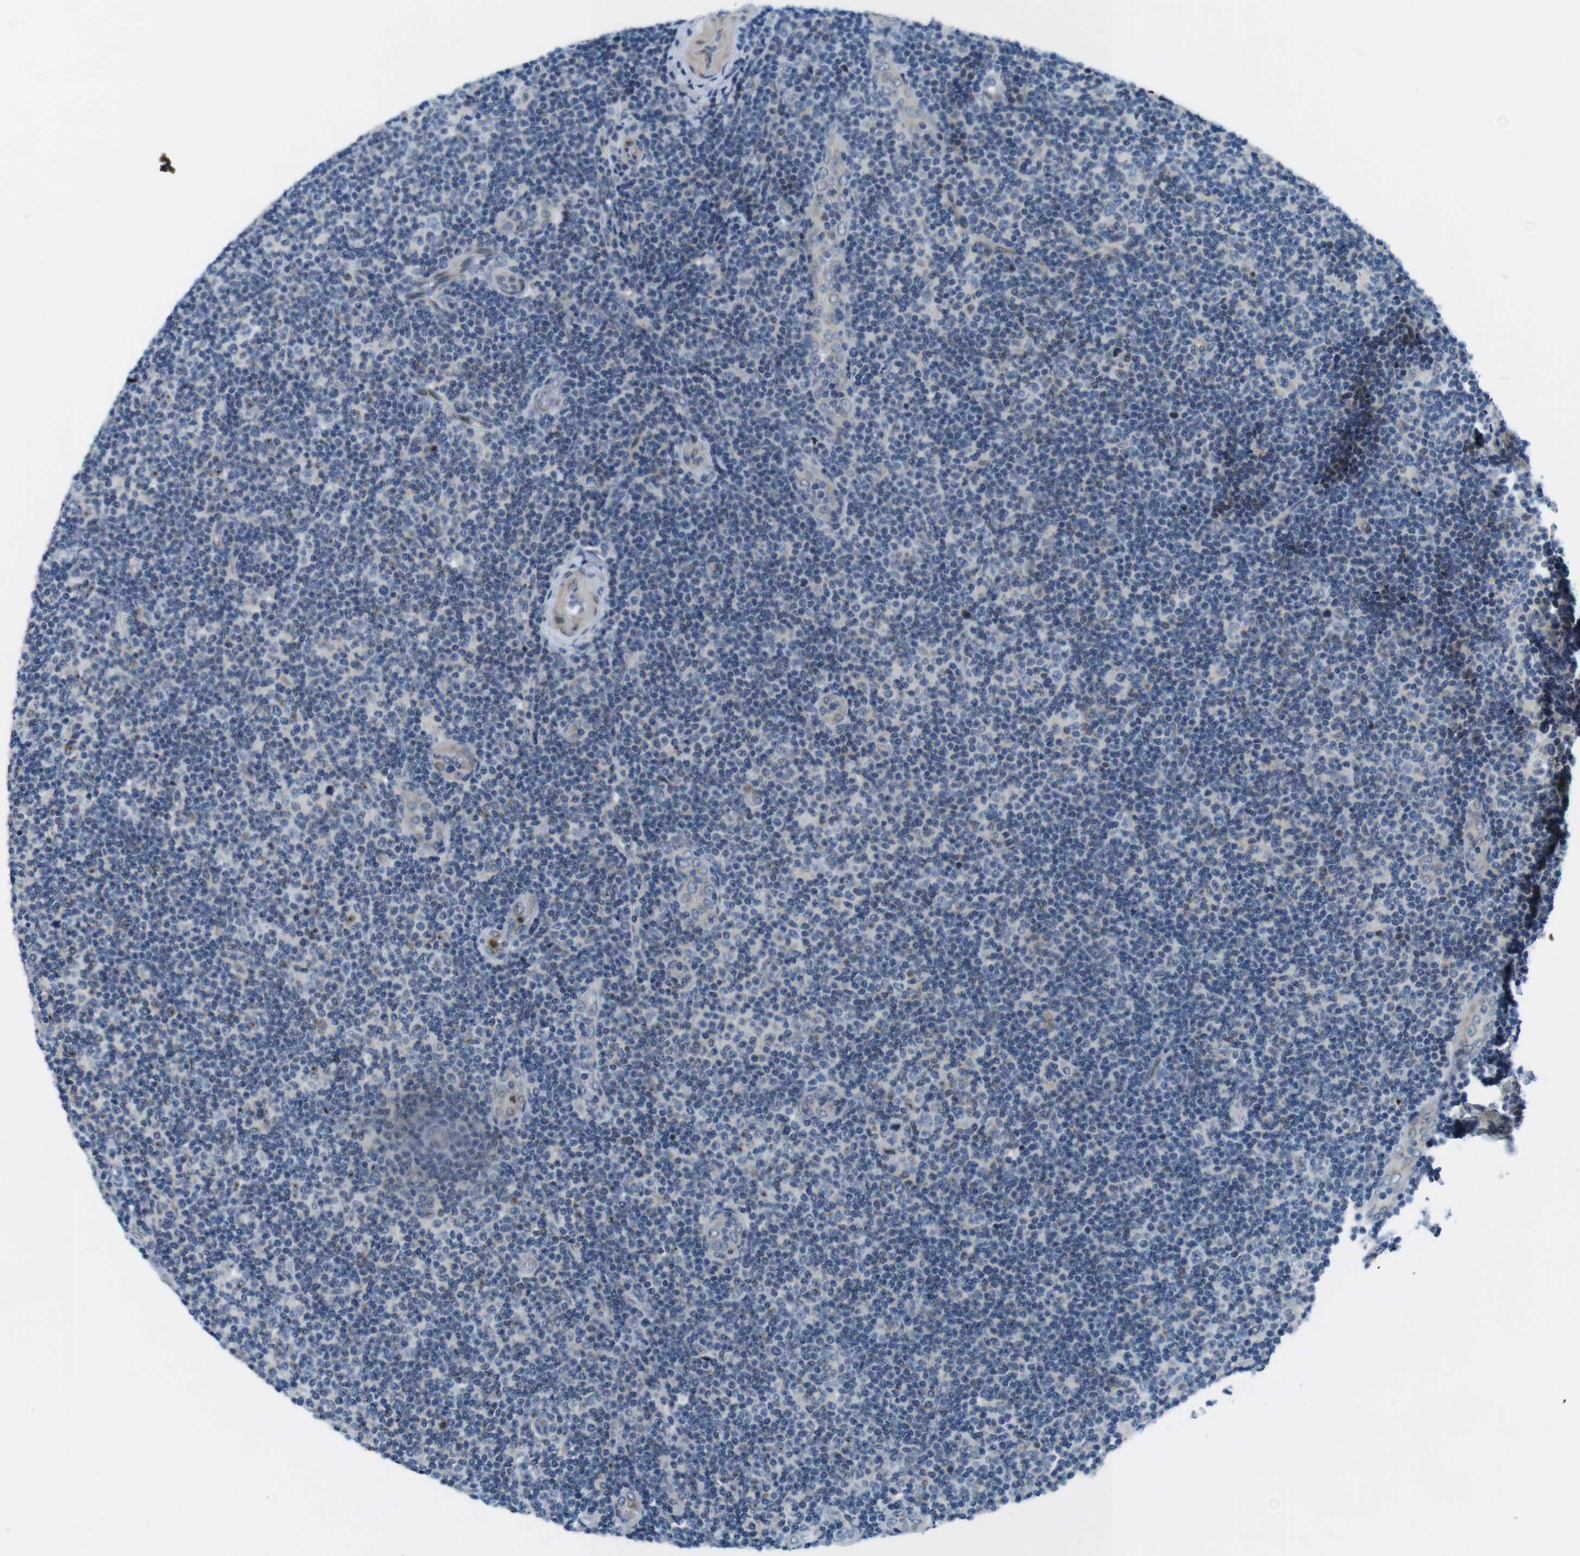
{"staining": {"intensity": "negative", "quantity": "none", "location": "none"}, "tissue": "lymphoma", "cell_type": "Tumor cells", "image_type": "cancer", "snomed": [{"axis": "morphology", "description": "Malignant lymphoma, non-Hodgkin's type, Low grade"}, {"axis": "topography", "description": "Lymph node"}], "caption": "Tumor cells are negative for brown protein staining in lymphoma. (DAB immunohistochemistry (IHC) visualized using brightfield microscopy, high magnification).", "gene": "ZDHHC3", "patient": {"sex": "male", "age": 83}}